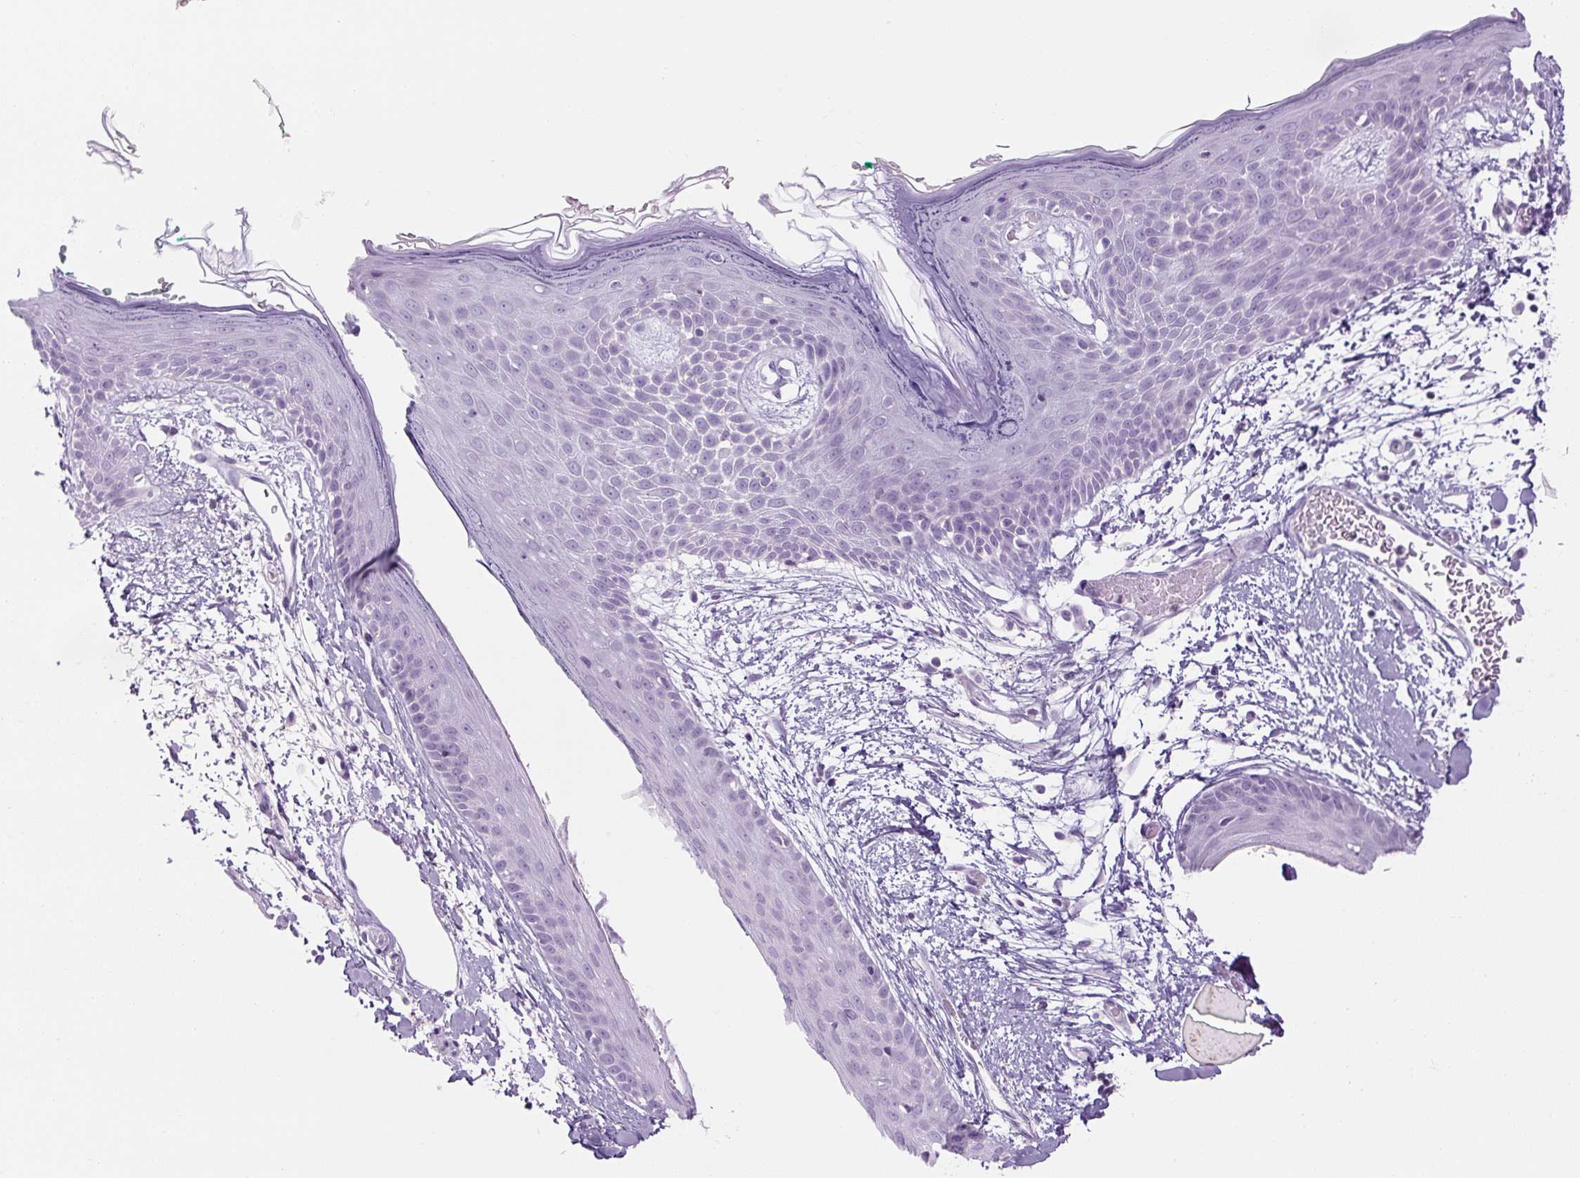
{"staining": {"intensity": "negative", "quantity": "none", "location": "none"}, "tissue": "skin", "cell_type": "Fibroblasts", "image_type": "normal", "snomed": [{"axis": "morphology", "description": "Normal tissue, NOS"}, {"axis": "topography", "description": "Skin"}], "caption": "DAB immunohistochemical staining of normal human skin reveals no significant expression in fibroblasts.", "gene": "TIGD2", "patient": {"sex": "male", "age": 79}}